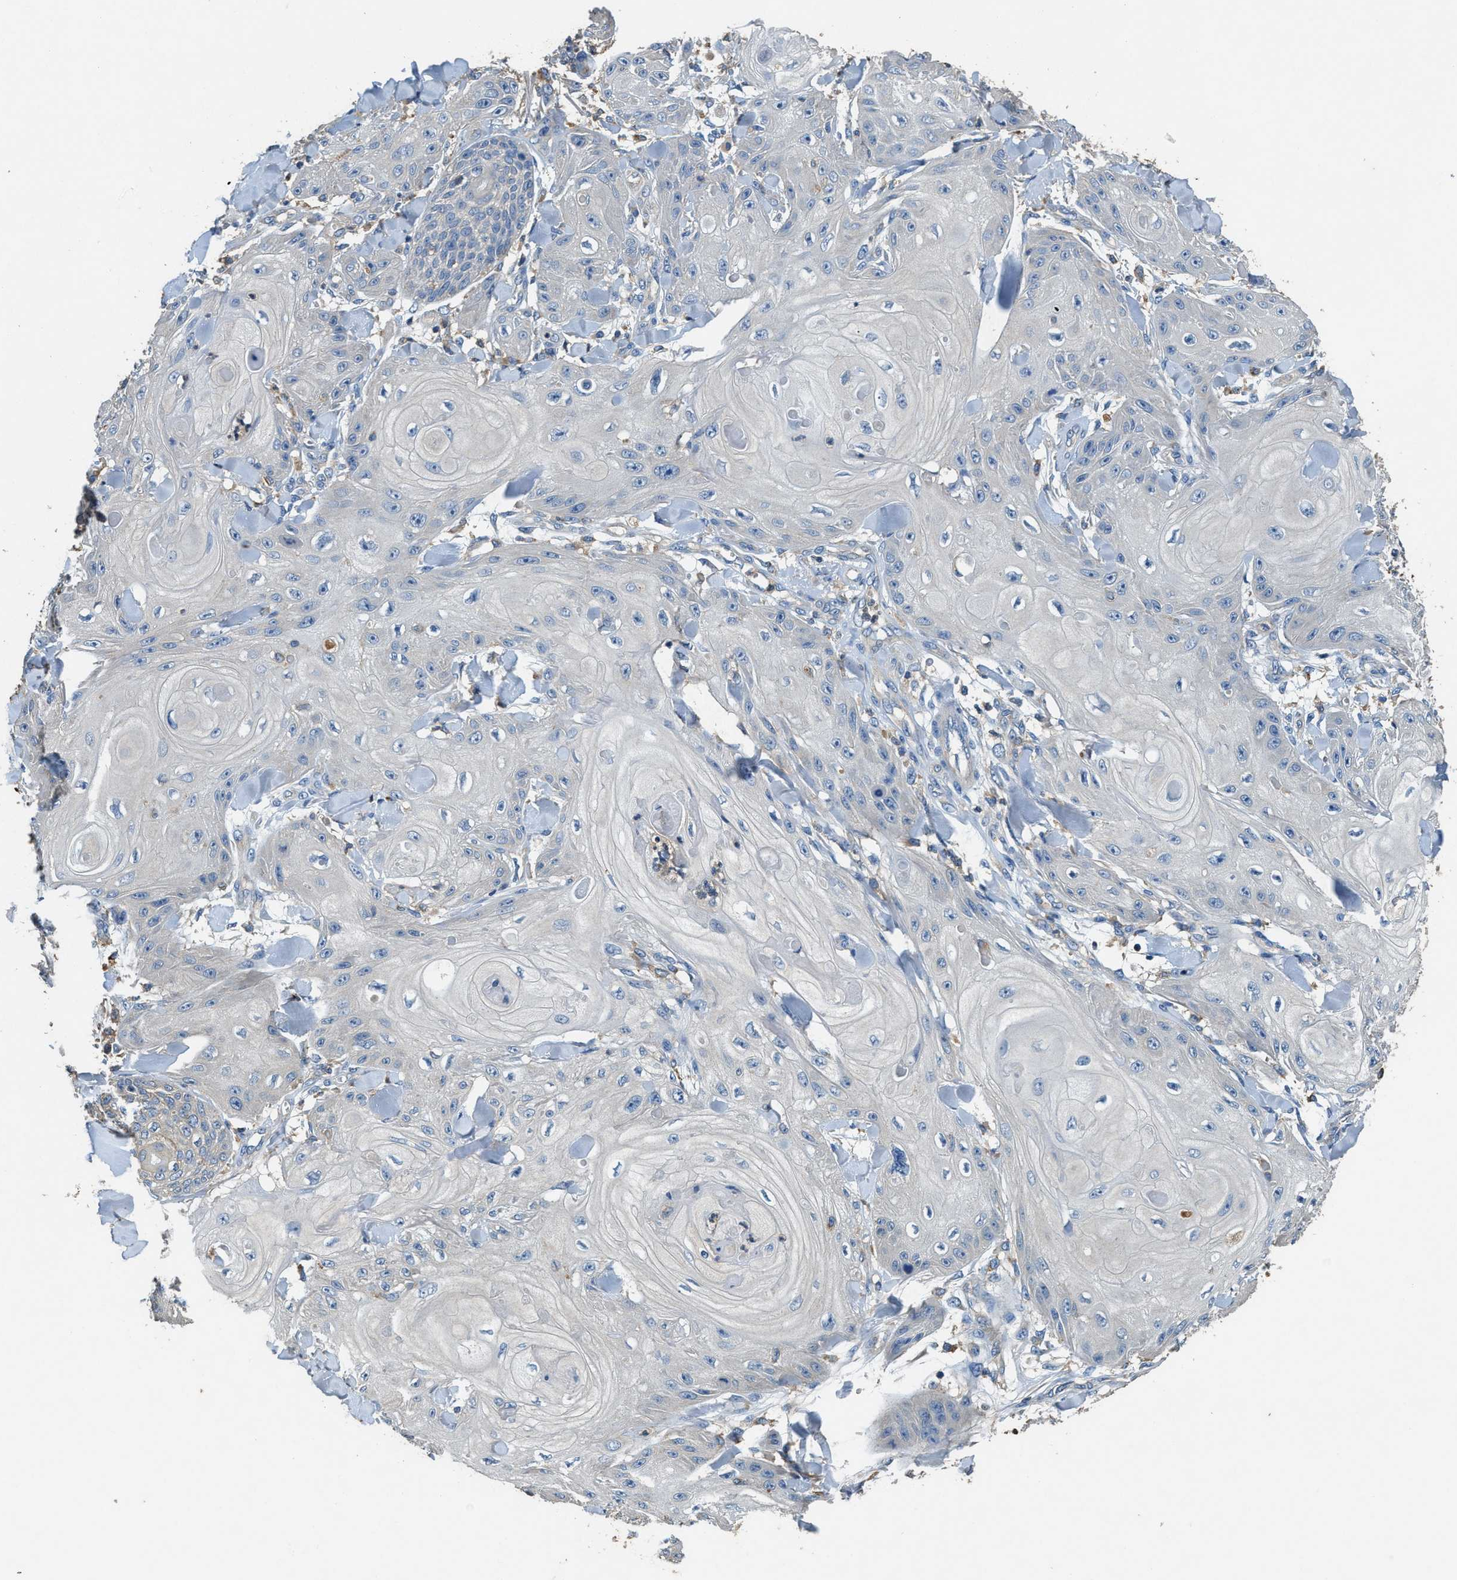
{"staining": {"intensity": "negative", "quantity": "none", "location": "none"}, "tissue": "skin cancer", "cell_type": "Tumor cells", "image_type": "cancer", "snomed": [{"axis": "morphology", "description": "Squamous cell carcinoma, NOS"}, {"axis": "topography", "description": "Skin"}], "caption": "Immunohistochemistry image of skin cancer (squamous cell carcinoma) stained for a protein (brown), which shows no staining in tumor cells.", "gene": "BLOC1S1", "patient": {"sex": "male", "age": 74}}